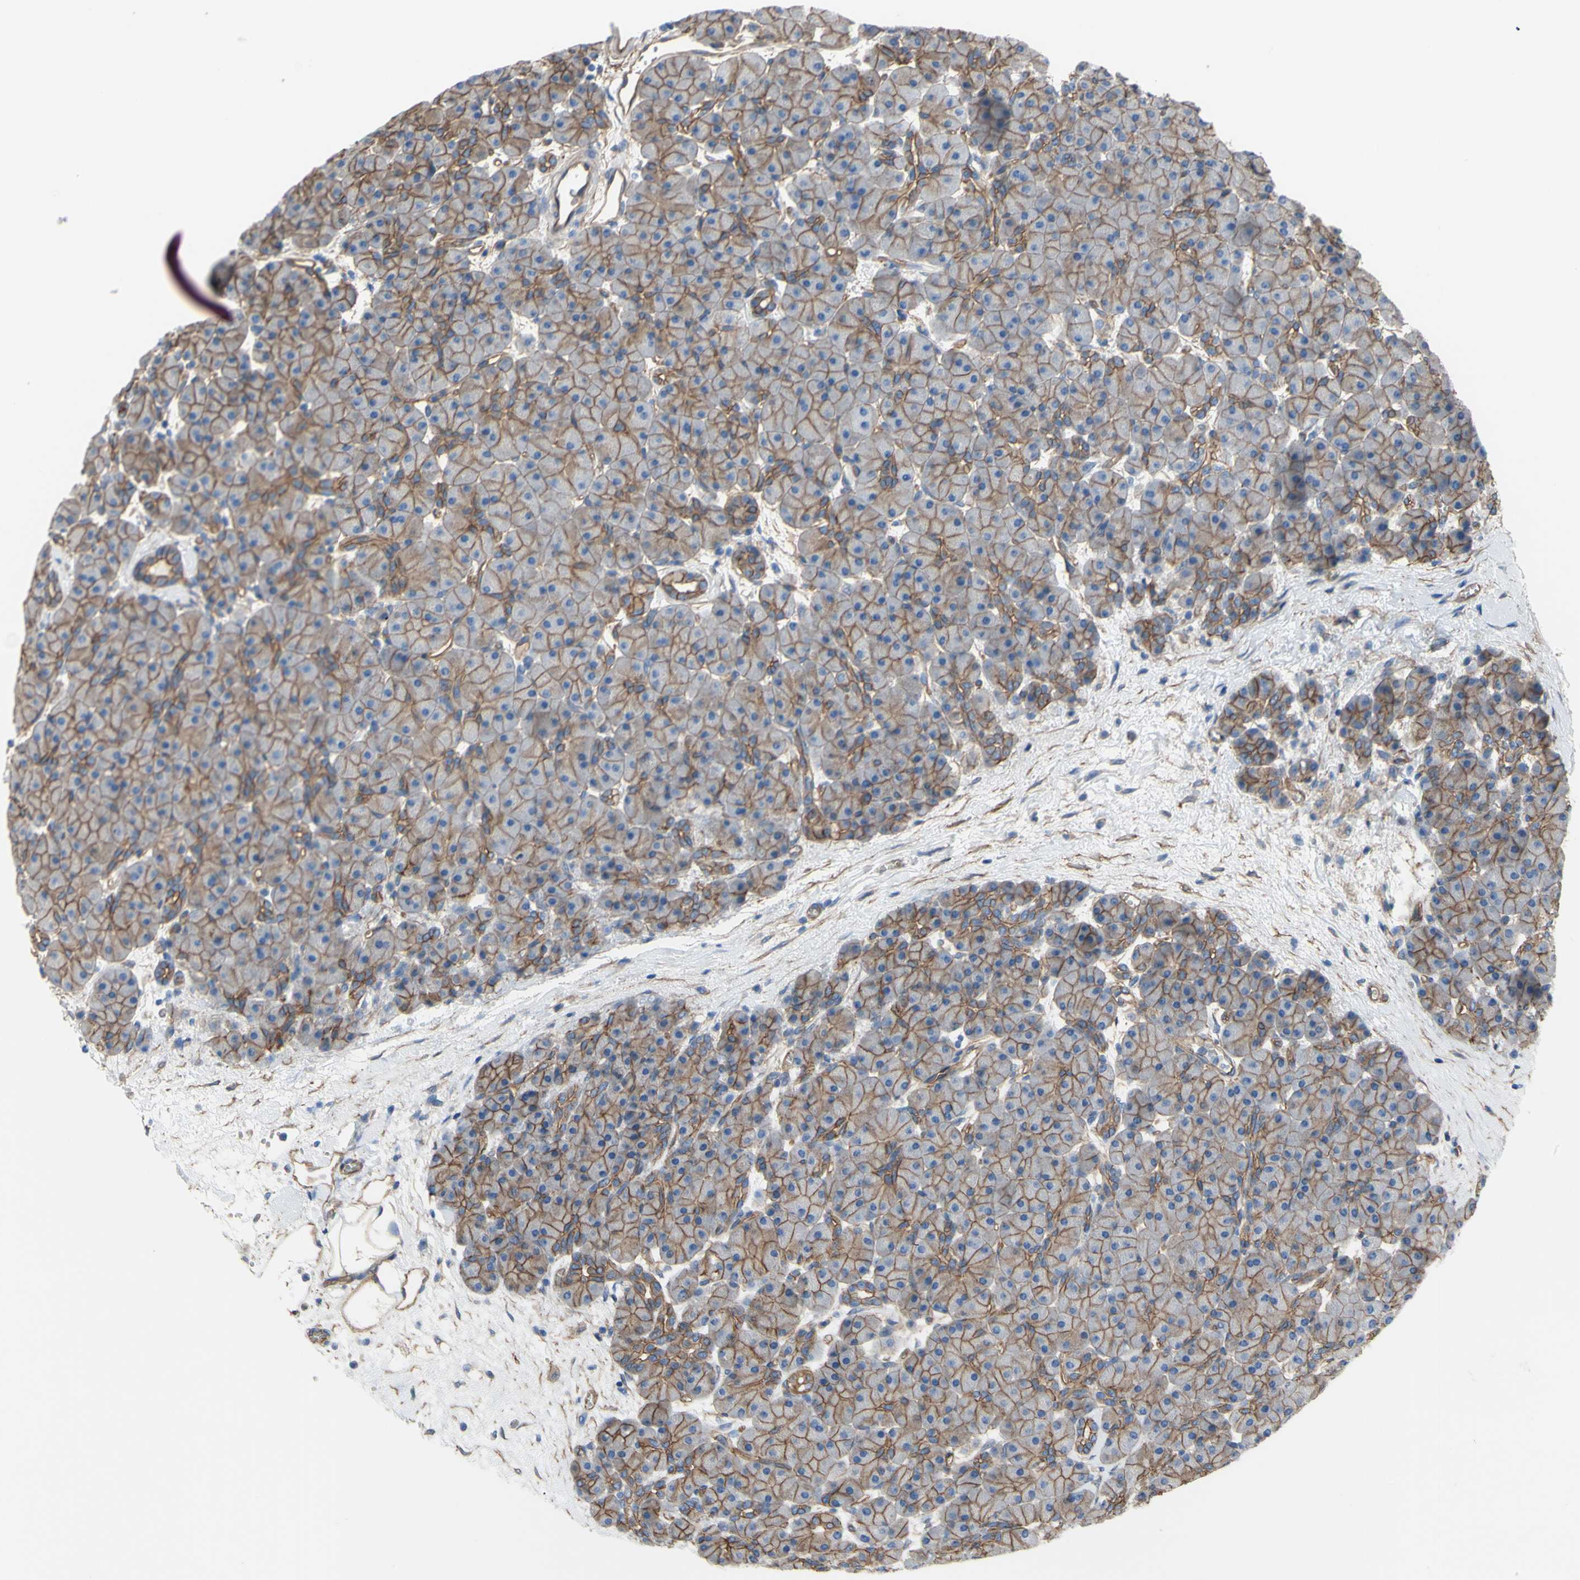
{"staining": {"intensity": "moderate", "quantity": ">75%", "location": "cytoplasmic/membranous"}, "tissue": "pancreas", "cell_type": "Exocrine glandular cells", "image_type": "normal", "snomed": [{"axis": "morphology", "description": "Normal tissue, NOS"}, {"axis": "topography", "description": "Pancreas"}], "caption": "Protein analysis of benign pancreas displays moderate cytoplasmic/membranous expression in about >75% of exocrine glandular cells. (IHC, brightfield microscopy, high magnification).", "gene": "TPBG", "patient": {"sex": "male", "age": 66}}